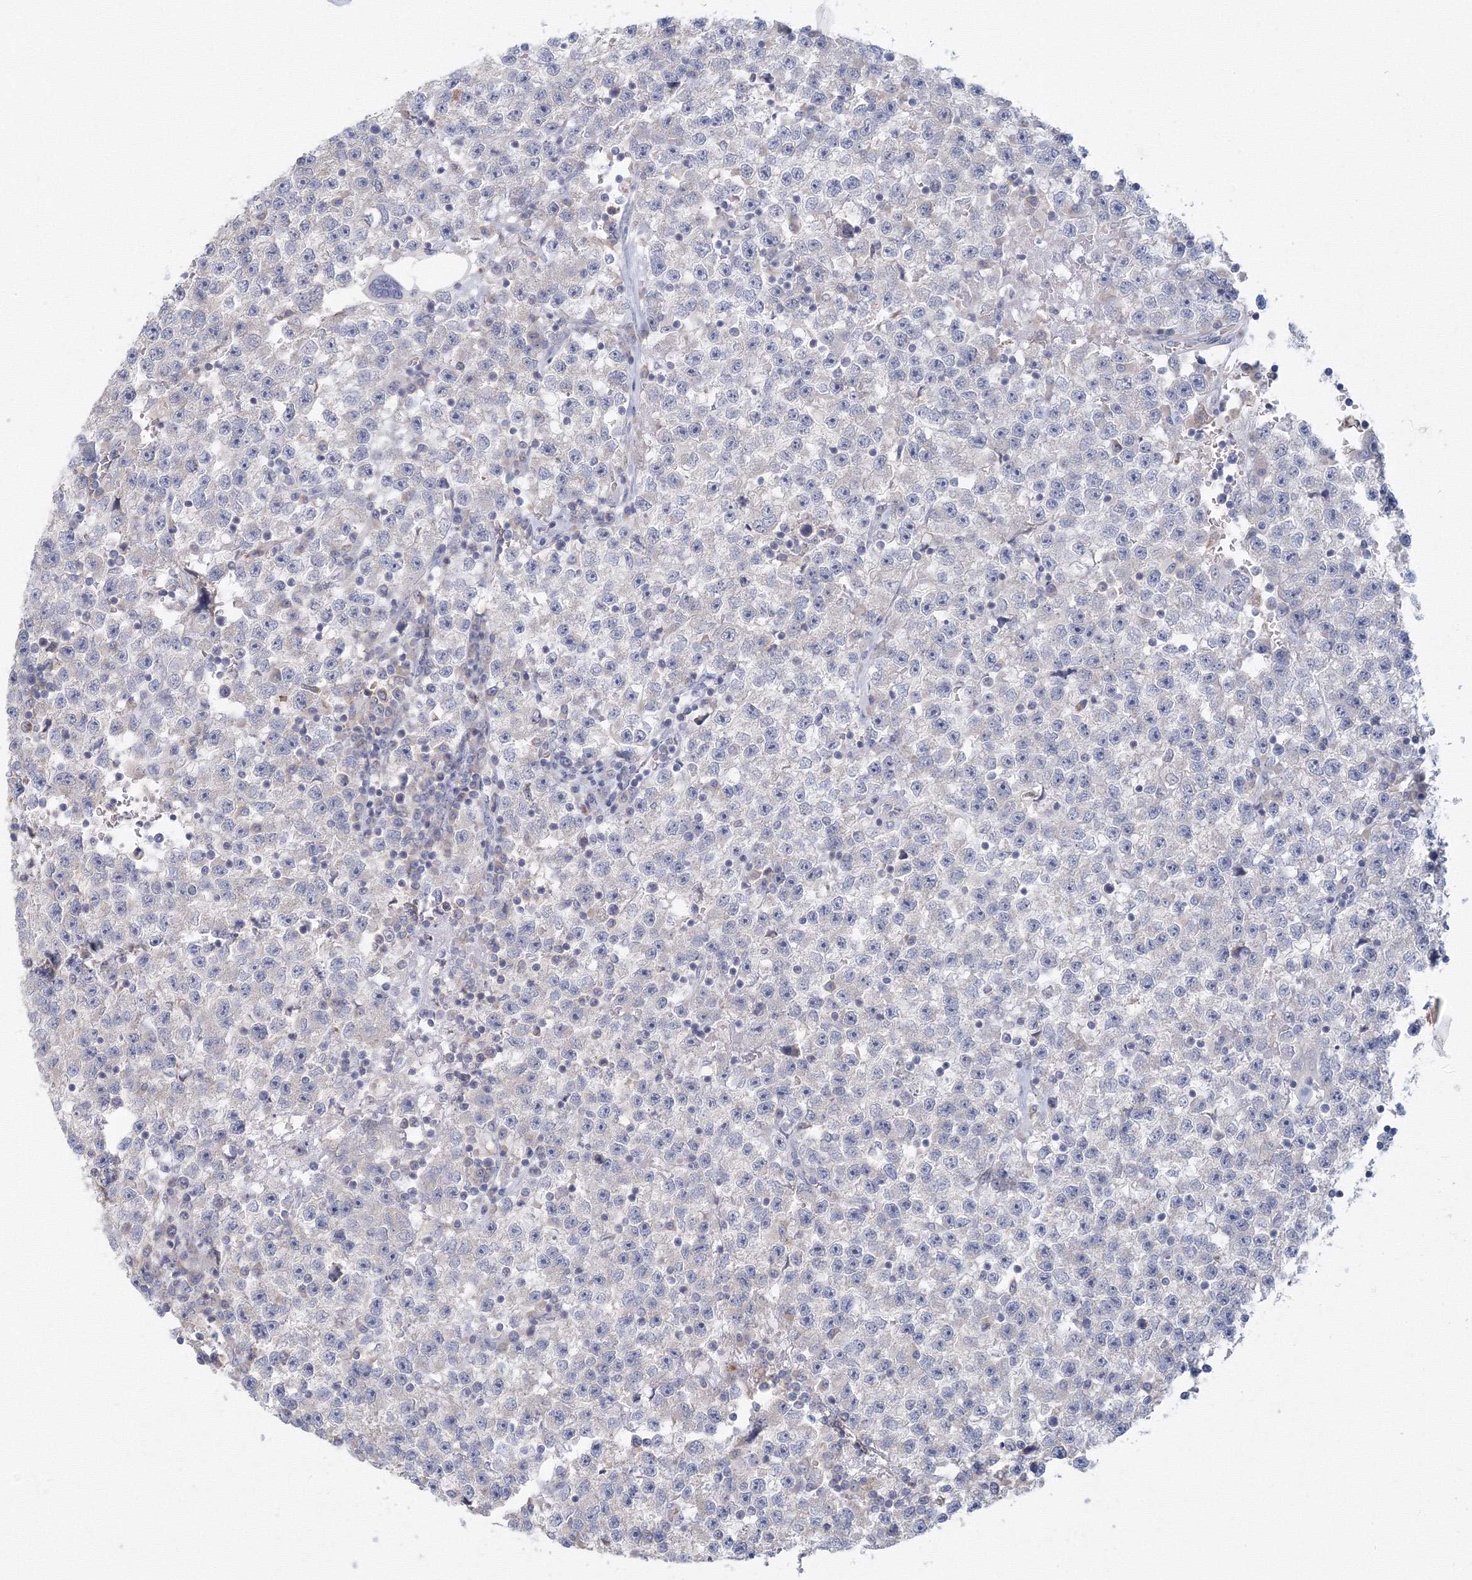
{"staining": {"intensity": "negative", "quantity": "none", "location": "none"}, "tissue": "testis cancer", "cell_type": "Tumor cells", "image_type": "cancer", "snomed": [{"axis": "morphology", "description": "Seminoma, NOS"}, {"axis": "topography", "description": "Testis"}], "caption": "The micrograph displays no significant positivity in tumor cells of testis cancer.", "gene": "TACC2", "patient": {"sex": "male", "age": 22}}